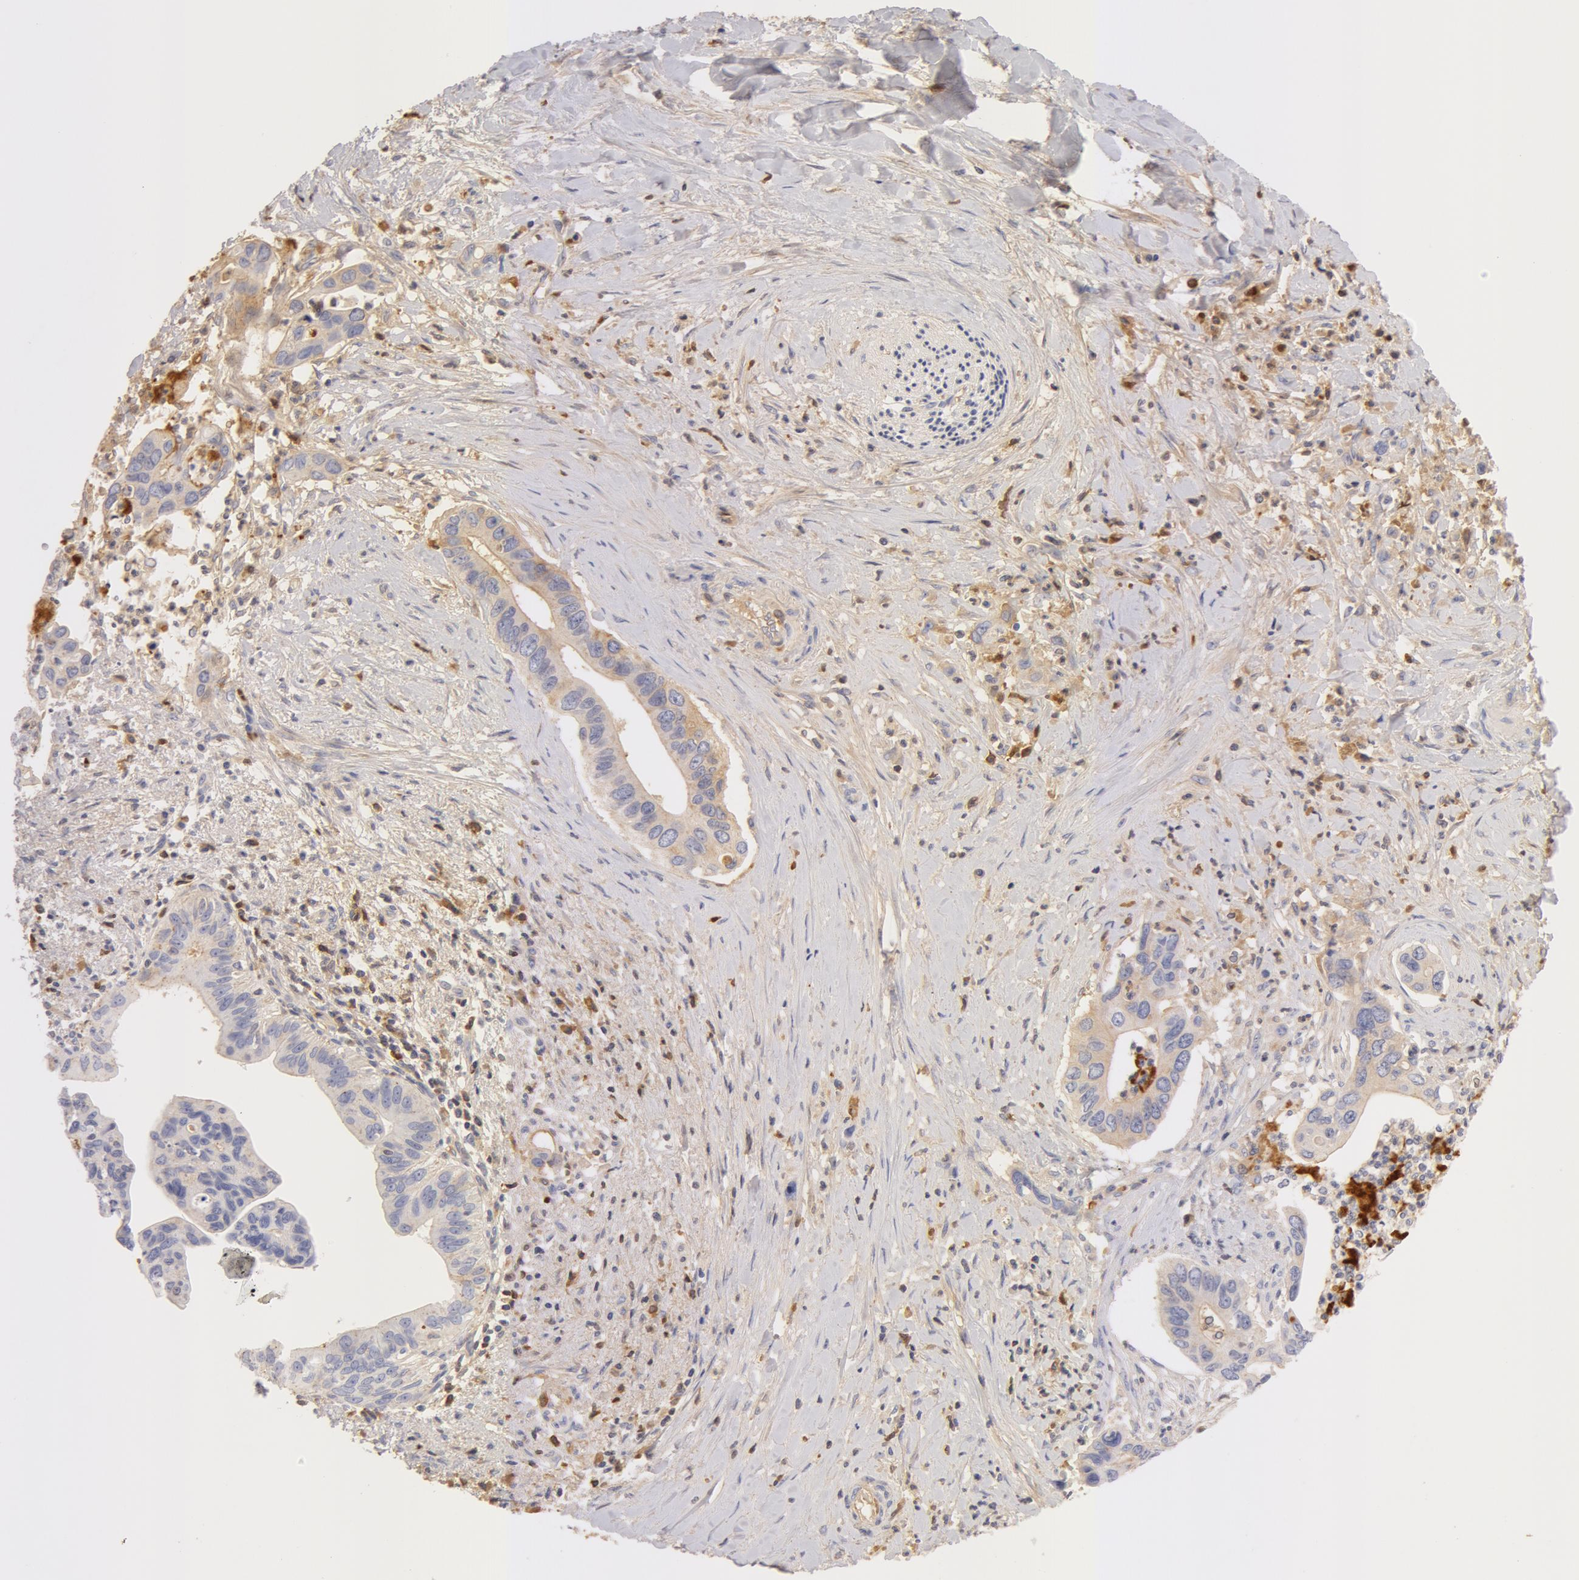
{"staining": {"intensity": "weak", "quantity": ">75%", "location": "cytoplasmic/membranous"}, "tissue": "liver cancer", "cell_type": "Tumor cells", "image_type": "cancer", "snomed": [{"axis": "morphology", "description": "Cholangiocarcinoma"}, {"axis": "topography", "description": "Liver"}], "caption": "Human cholangiocarcinoma (liver) stained for a protein (brown) reveals weak cytoplasmic/membranous positive positivity in approximately >75% of tumor cells.", "gene": "GC", "patient": {"sex": "female", "age": 65}}